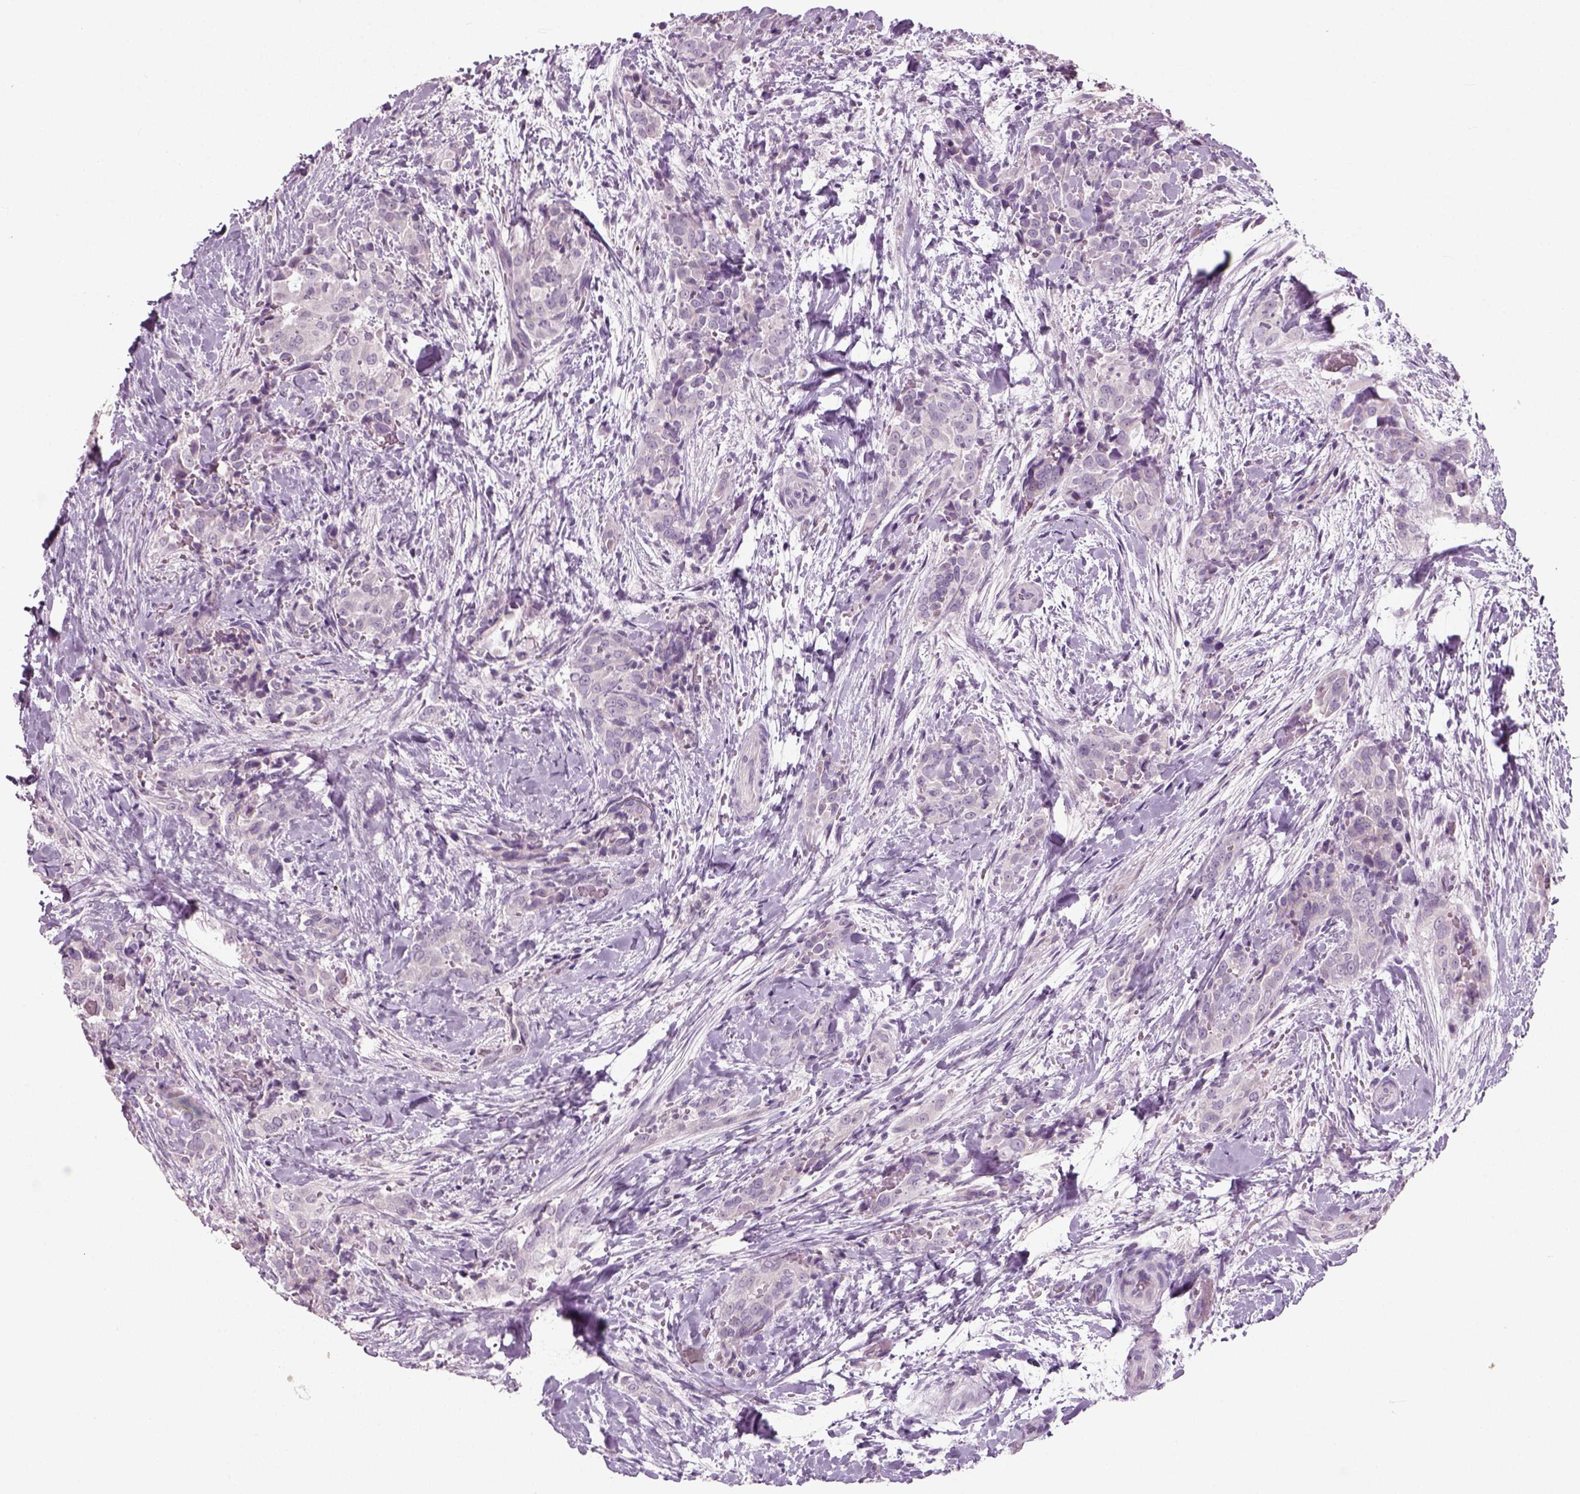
{"staining": {"intensity": "negative", "quantity": "none", "location": "none"}, "tissue": "thyroid cancer", "cell_type": "Tumor cells", "image_type": "cancer", "snomed": [{"axis": "morphology", "description": "Papillary adenocarcinoma, NOS"}, {"axis": "topography", "description": "Thyroid gland"}], "caption": "A high-resolution histopathology image shows immunohistochemistry staining of papillary adenocarcinoma (thyroid), which demonstrates no significant positivity in tumor cells.", "gene": "SLC6A2", "patient": {"sex": "male", "age": 61}}